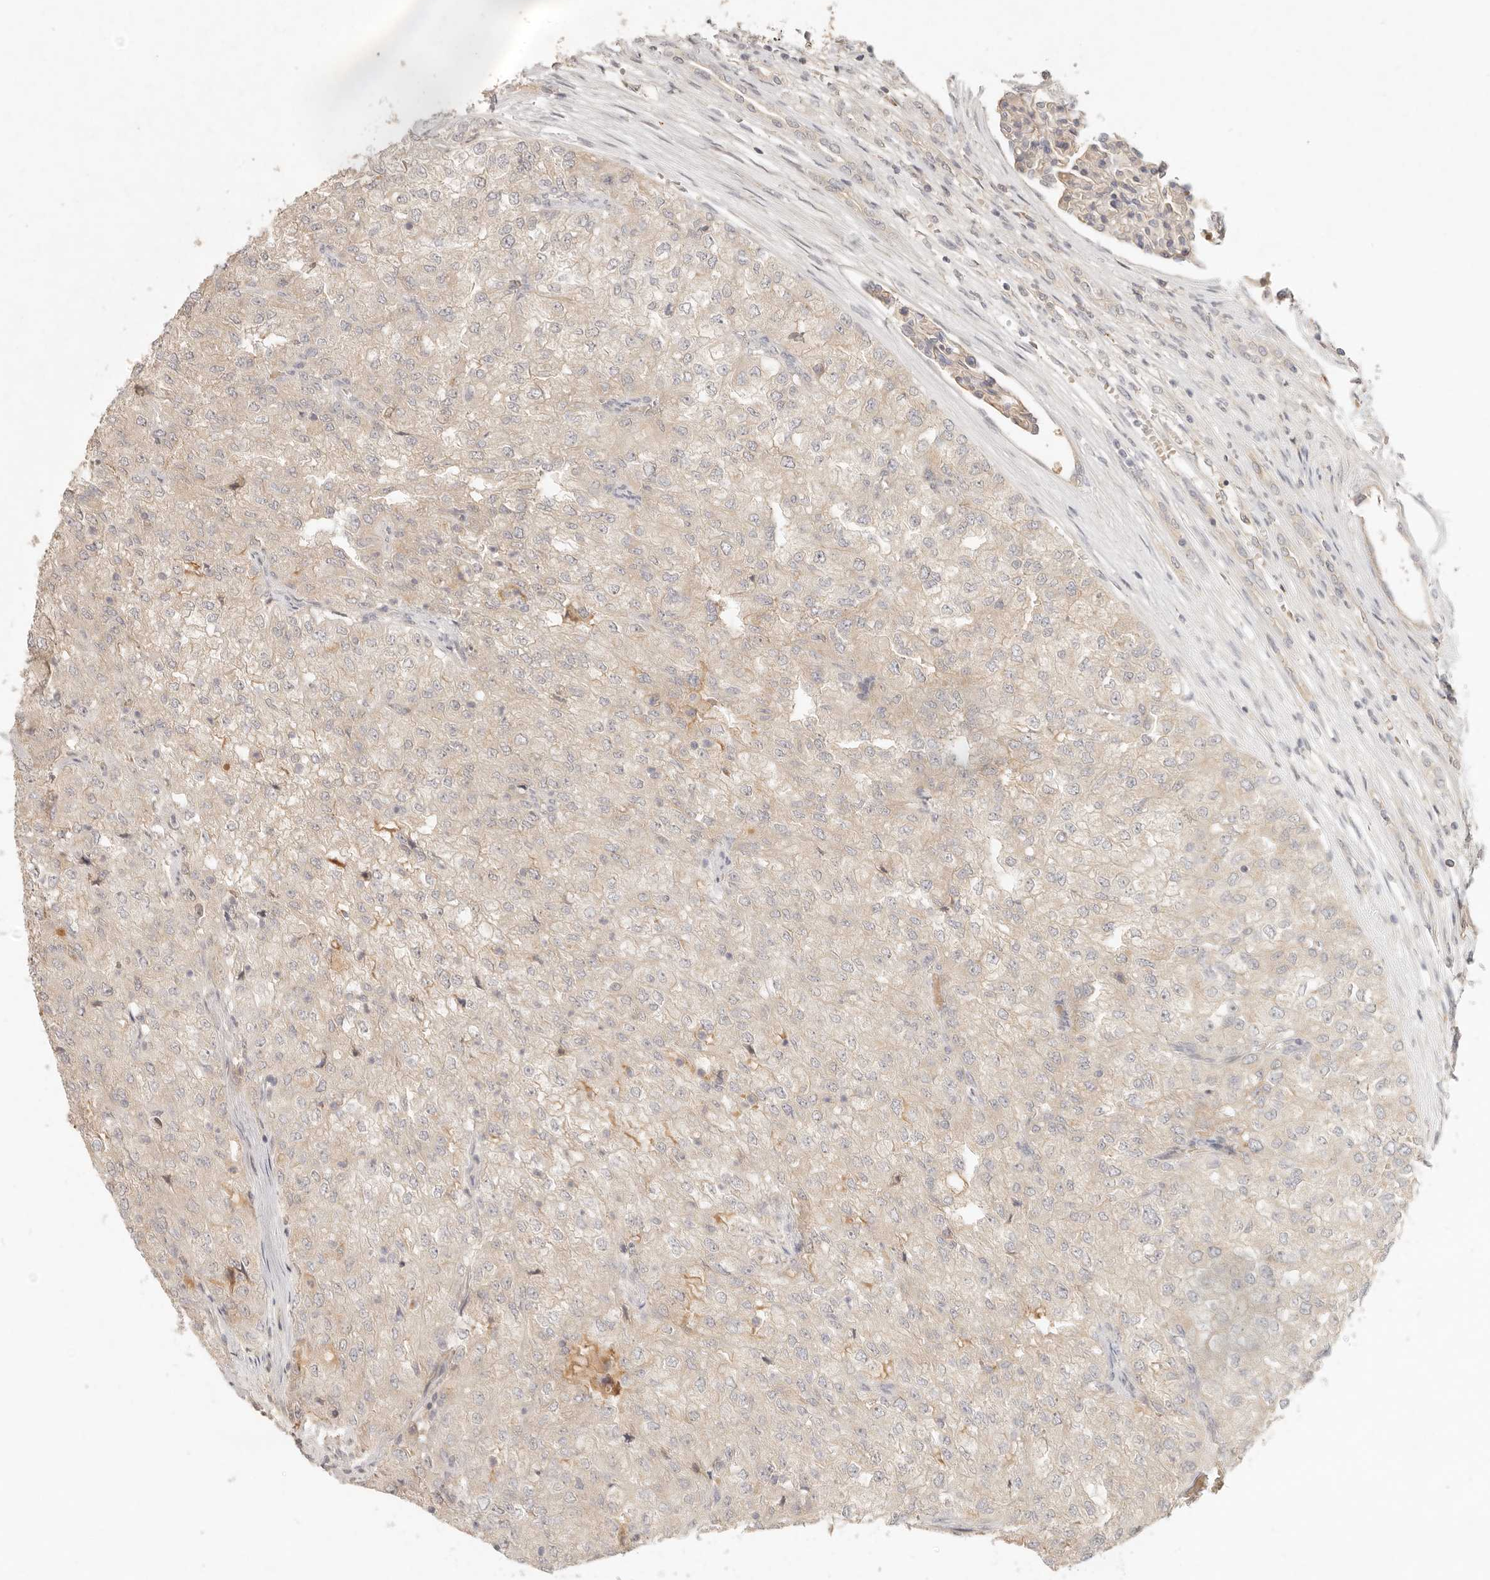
{"staining": {"intensity": "weak", "quantity": ">75%", "location": "cytoplasmic/membranous"}, "tissue": "renal cancer", "cell_type": "Tumor cells", "image_type": "cancer", "snomed": [{"axis": "morphology", "description": "Adenocarcinoma, NOS"}, {"axis": "topography", "description": "Kidney"}], "caption": "The micrograph exhibits staining of renal cancer (adenocarcinoma), revealing weak cytoplasmic/membranous protein positivity (brown color) within tumor cells.", "gene": "UBXN11", "patient": {"sex": "female", "age": 54}}